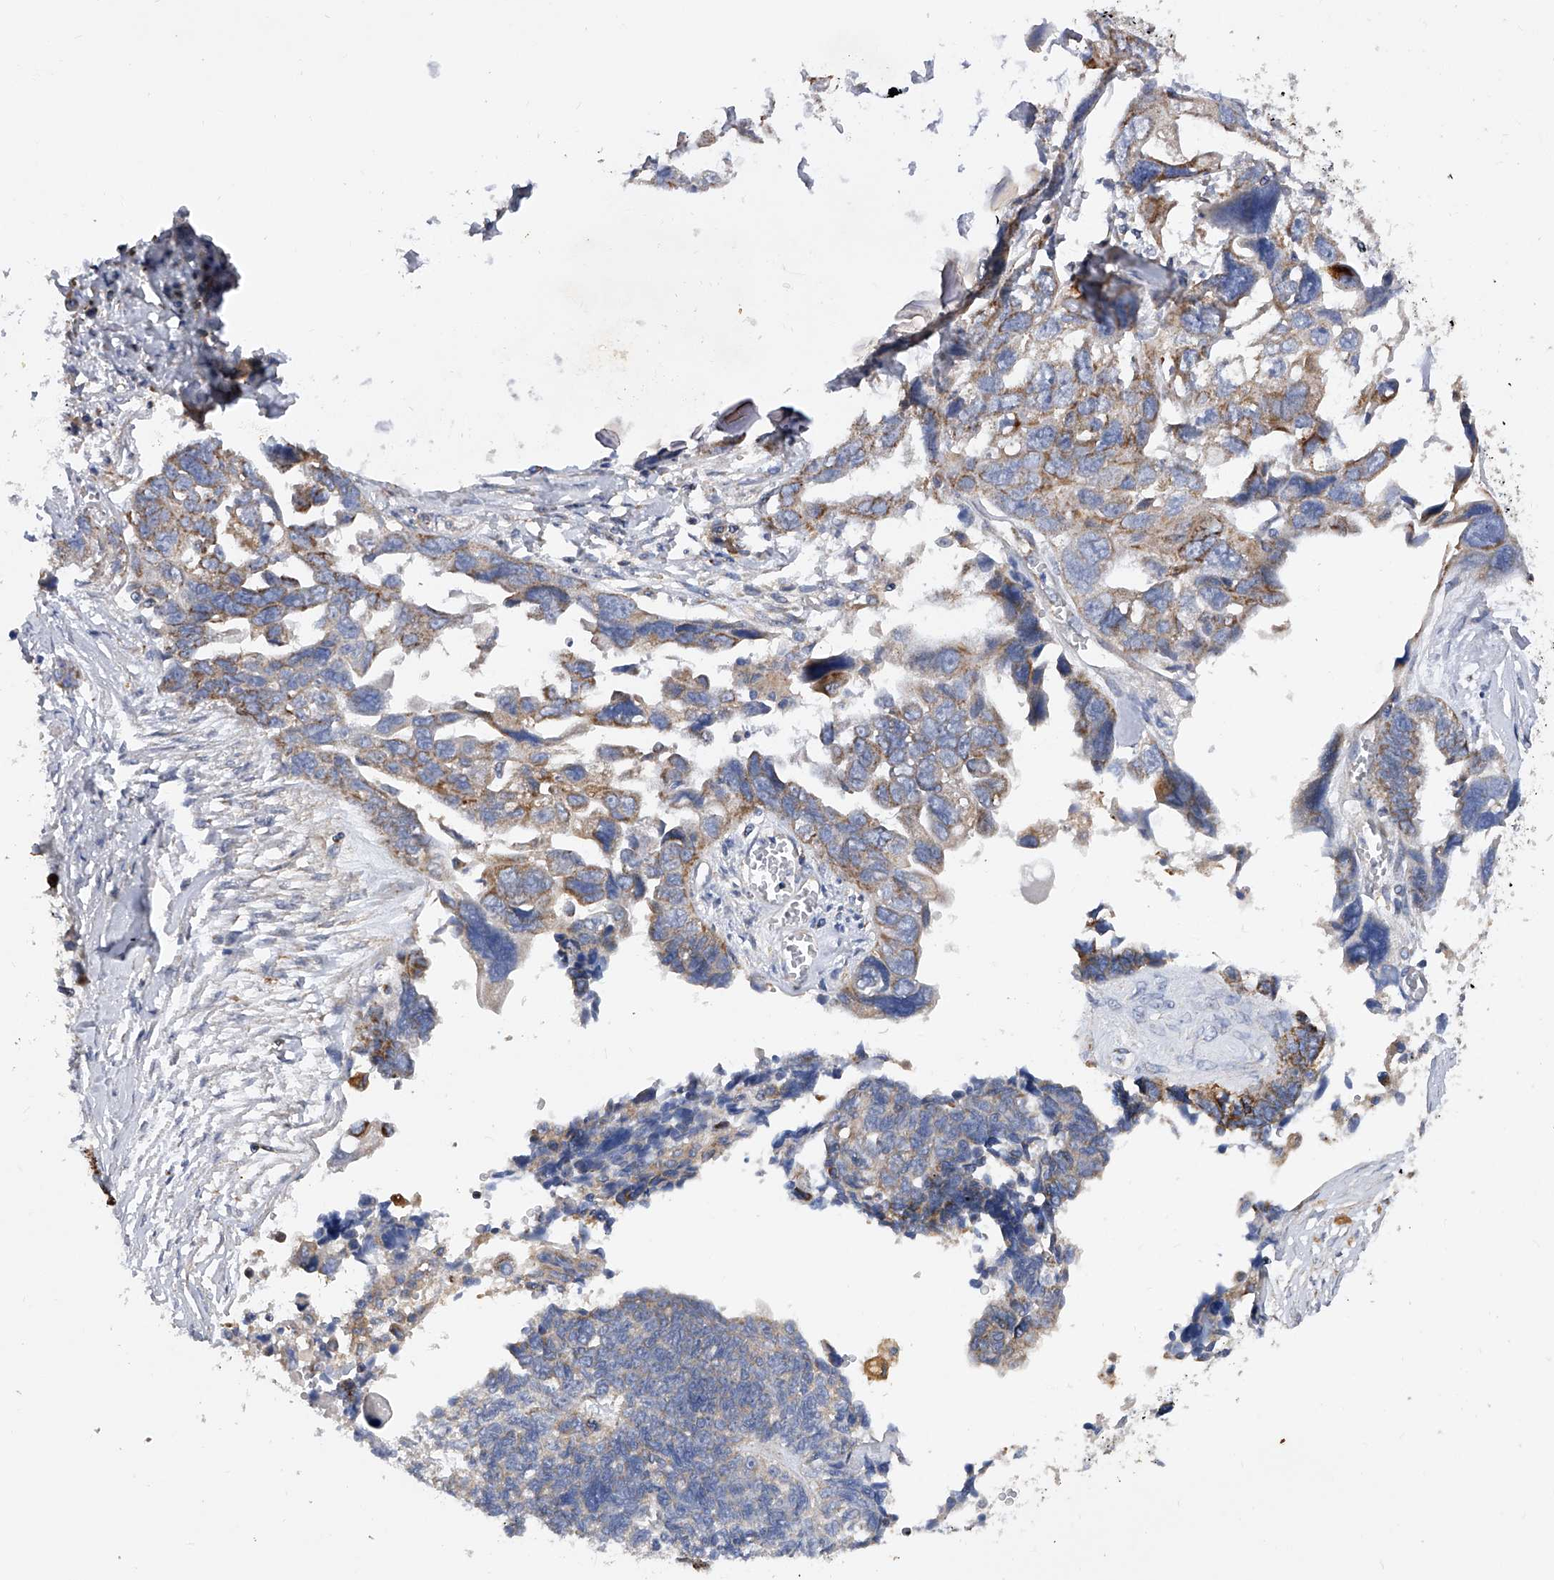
{"staining": {"intensity": "moderate", "quantity": "<25%", "location": "cytoplasmic/membranous"}, "tissue": "ovarian cancer", "cell_type": "Tumor cells", "image_type": "cancer", "snomed": [{"axis": "morphology", "description": "Cystadenocarcinoma, serous, NOS"}, {"axis": "topography", "description": "Ovary"}], "caption": "High-magnification brightfield microscopy of ovarian cancer (serous cystadenocarcinoma) stained with DAB (3,3'-diaminobenzidine) (brown) and counterstained with hematoxylin (blue). tumor cells exhibit moderate cytoplasmic/membranous expression is seen in about<25% of cells. Using DAB (3,3'-diaminobenzidine) (brown) and hematoxylin (blue) stains, captured at high magnification using brightfield microscopy.", "gene": "PDSS2", "patient": {"sex": "female", "age": 79}}